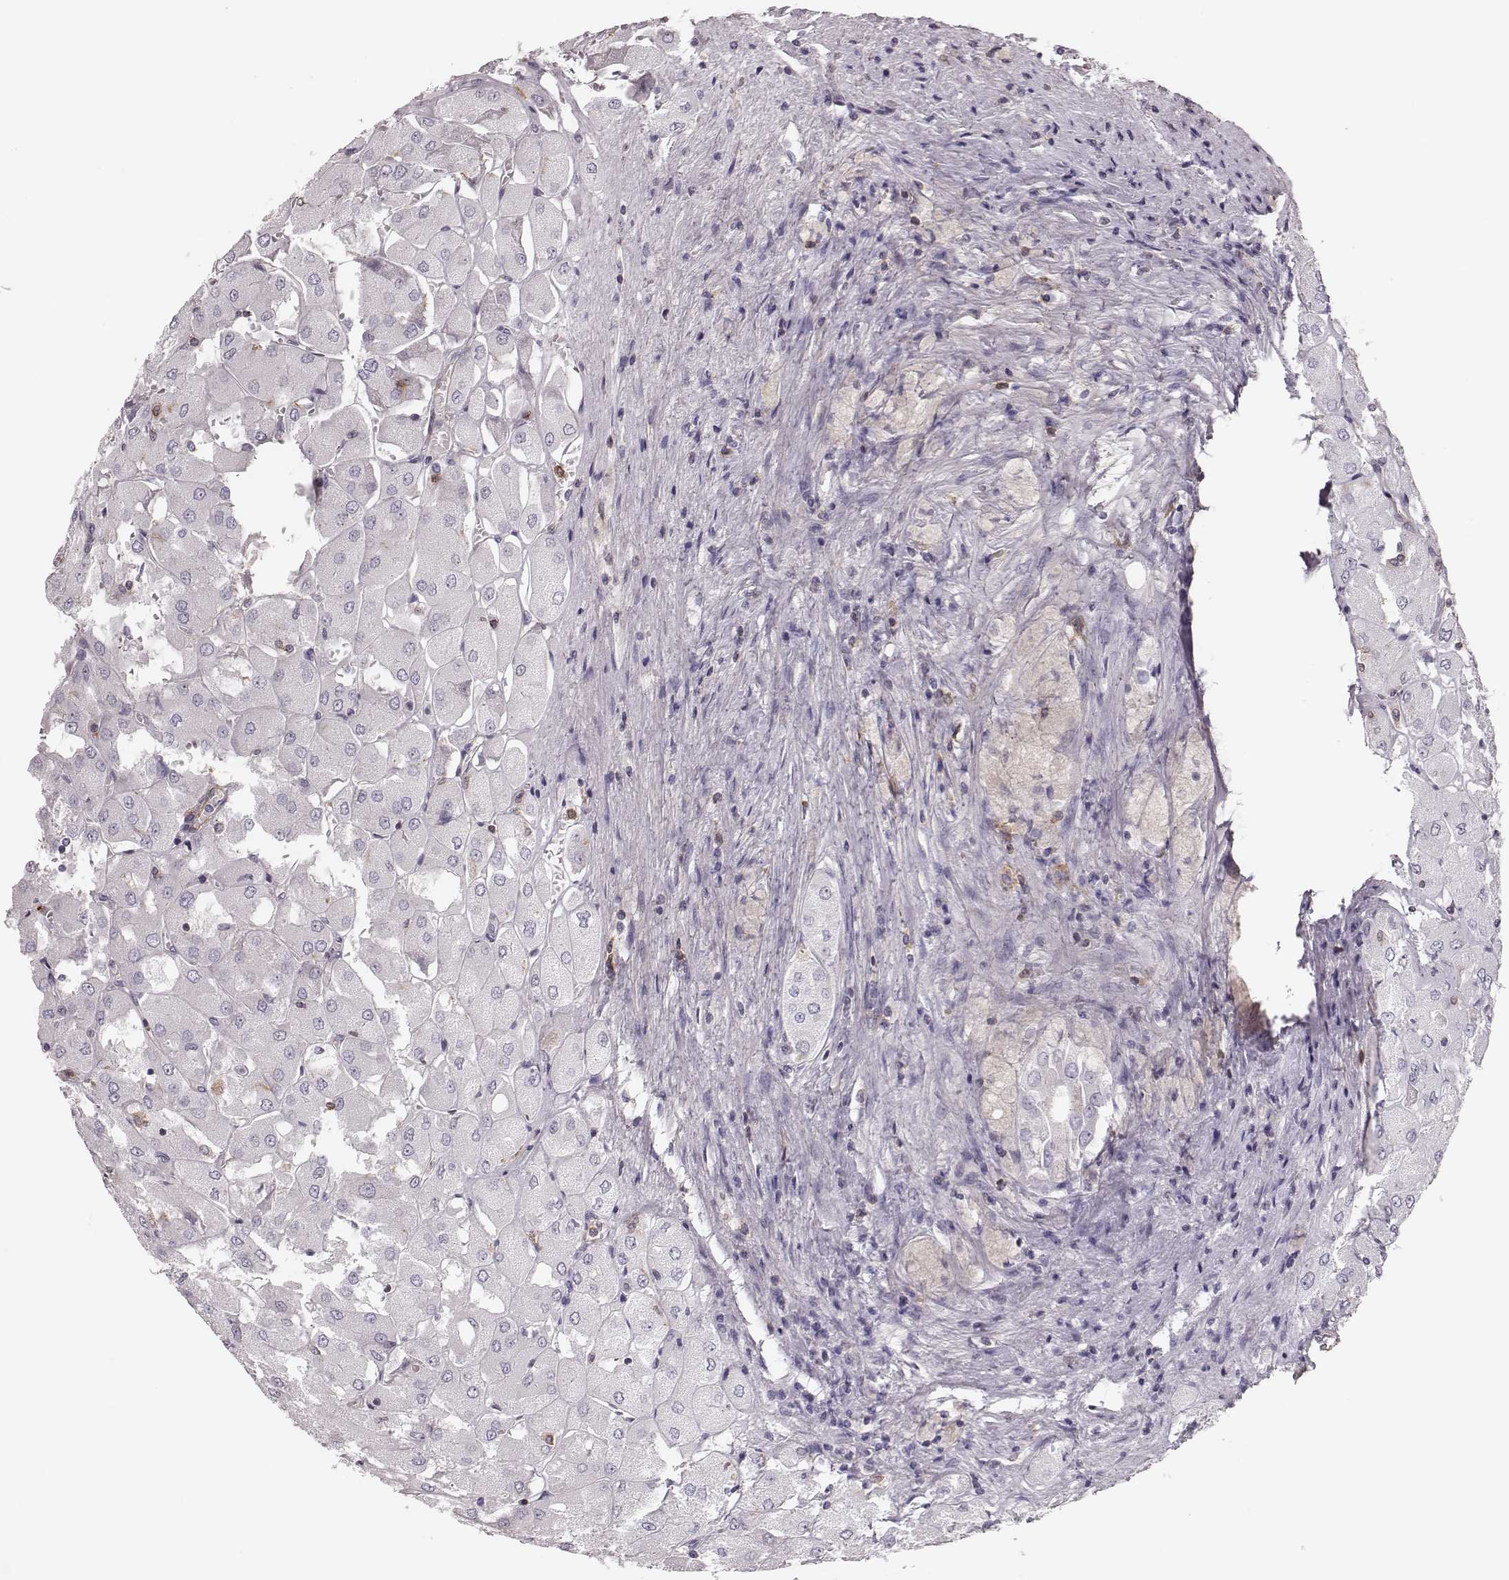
{"staining": {"intensity": "negative", "quantity": "none", "location": "none"}, "tissue": "renal cancer", "cell_type": "Tumor cells", "image_type": "cancer", "snomed": [{"axis": "morphology", "description": "Adenocarcinoma, NOS"}, {"axis": "topography", "description": "Kidney"}], "caption": "This histopathology image is of renal adenocarcinoma stained with IHC to label a protein in brown with the nuclei are counter-stained blue. There is no positivity in tumor cells.", "gene": "ZYX", "patient": {"sex": "male", "age": 72}}